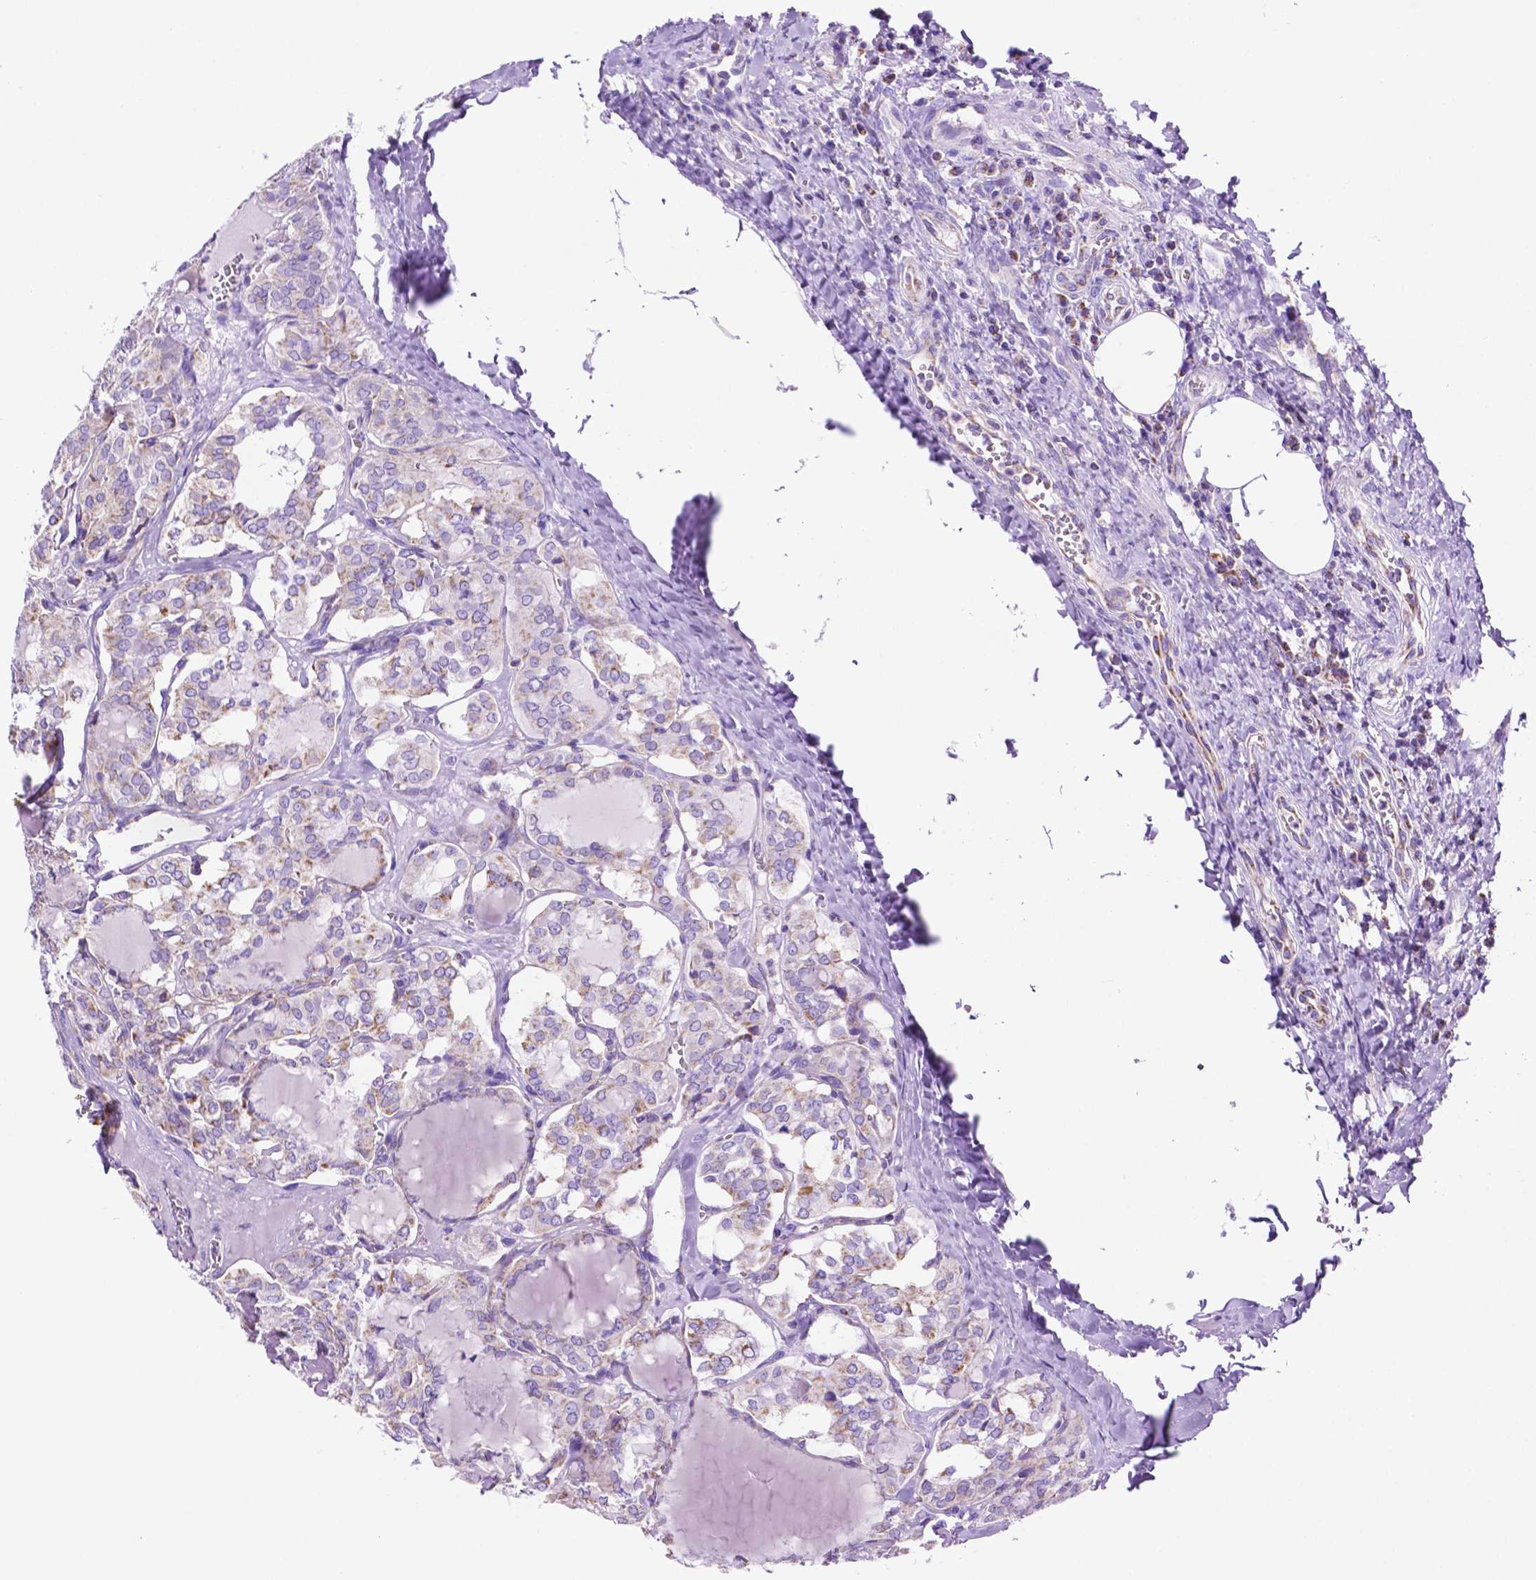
{"staining": {"intensity": "weak", "quantity": "25%-75%", "location": "cytoplasmic/membranous"}, "tissue": "thyroid cancer", "cell_type": "Tumor cells", "image_type": "cancer", "snomed": [{"axis": "morphology", "description": "Papillary adenocarcinoma, NOS"}, {"axis": "topography", "description": "Thyroid gland"}], "caption": "An immunohistochemistry photomicrograph of neoplastic tissue is shown. Protein staining in brown labels weak cytoplasmic/membranous positivity in thyroid cancer within tumor cells. (IHC, brightfield microscopy, high magnification).", "gene": "GDPD5", "patient": {"sex": "female", "age": 41}}